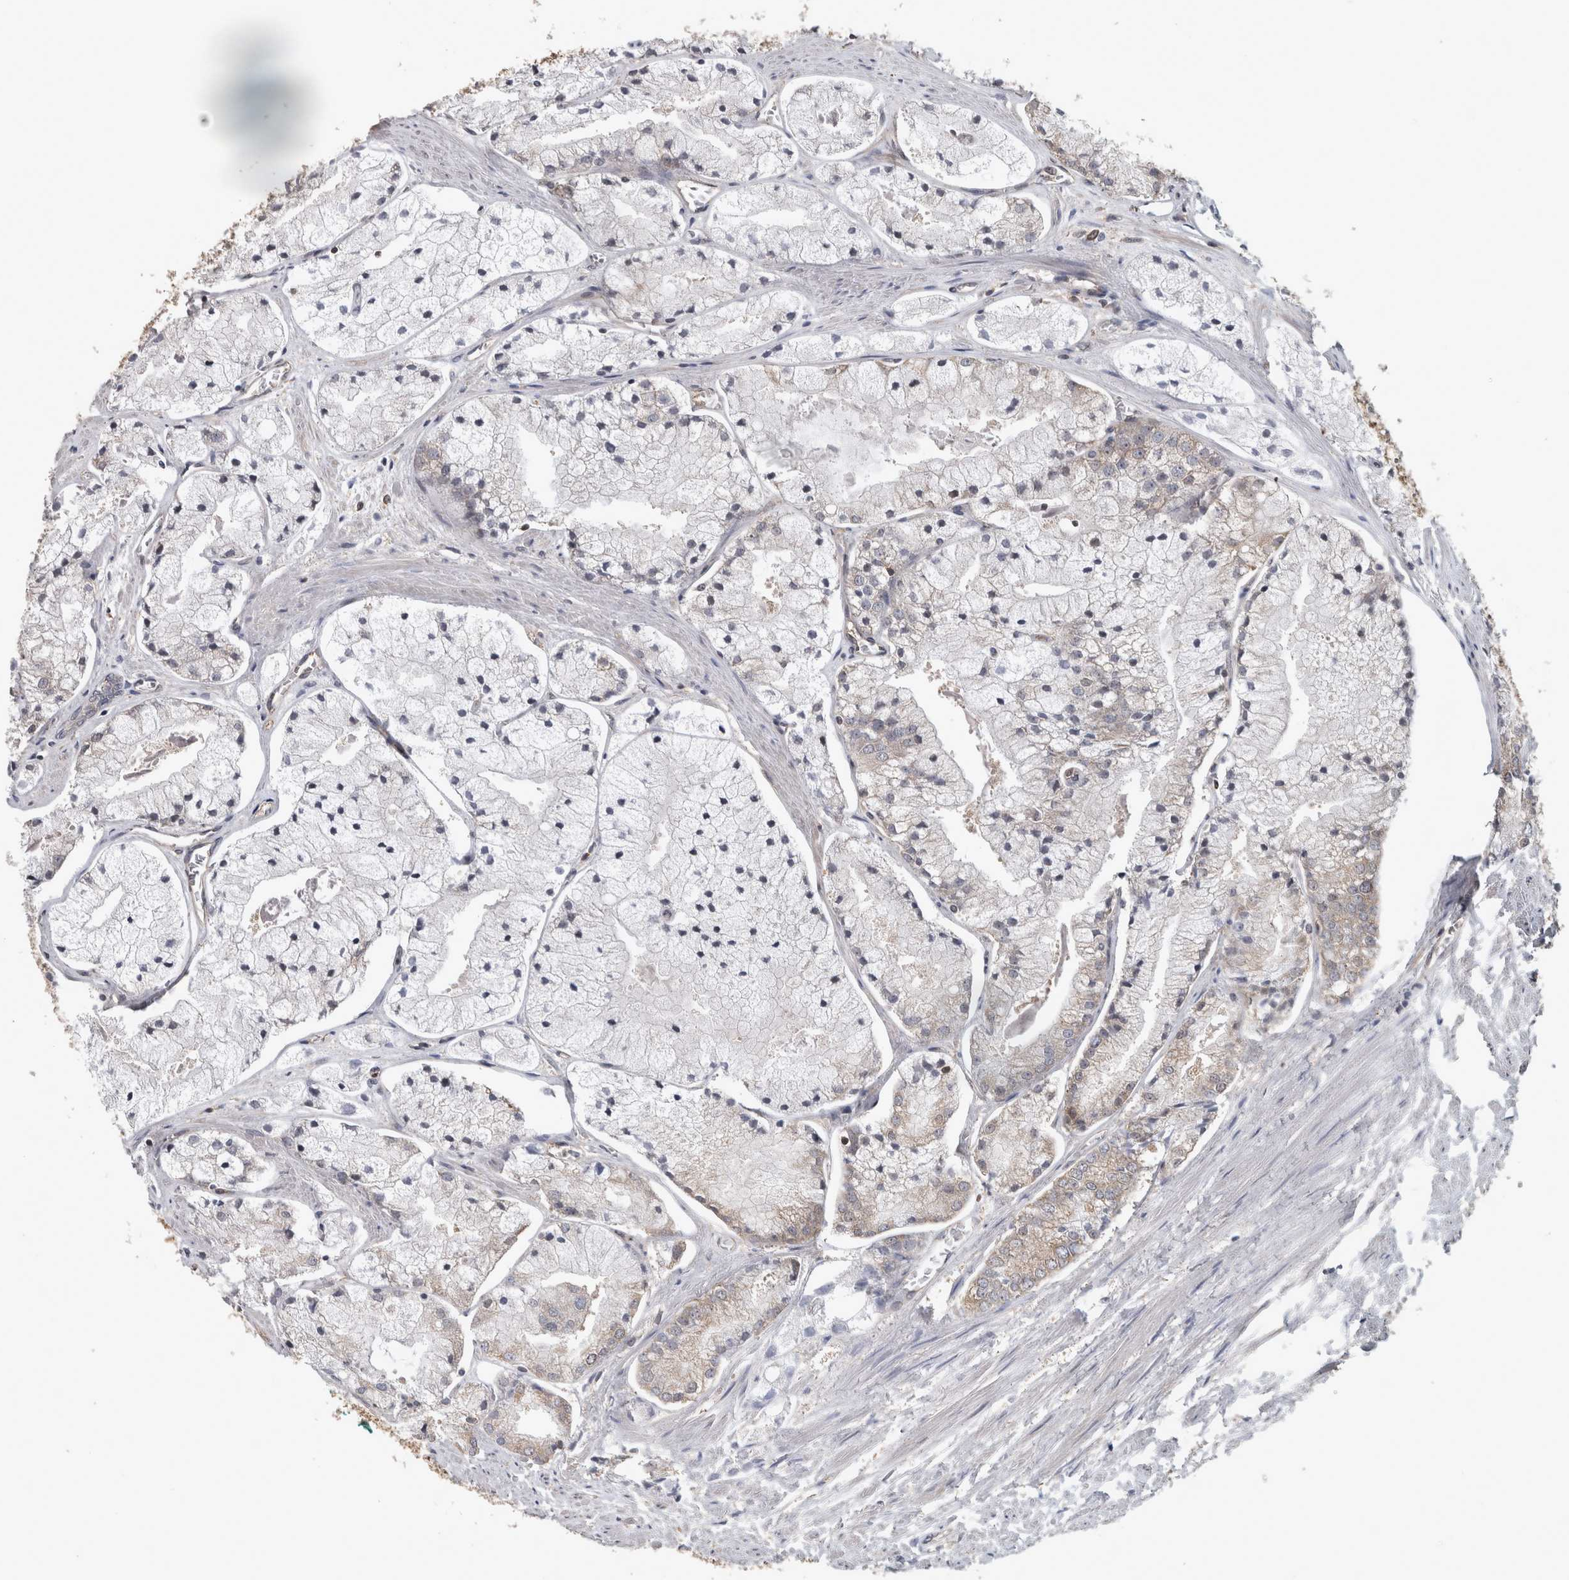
{"staining": {"intensity": "negative", "quantity": "none", "location": "none"}, "tissue": "prostate cancer", "cell_type": "Tumor cells", "image_type": "cancer", "snomed": [{"axis": "morphology", "description": "Adenocarcinoma, High grade"}, {"axis": "topography", "description": "Prostate"}], "caption": "An immunohistochemistry histopathology image of prostate cancer (adenocarcinoma (high-grade)) is shown. There is no staining in tumor cells of prostate cancer (adenocarcinoma (high-grade)).", "gene": "ATXN2", "patient": {"sex": "male", "age": 50}}